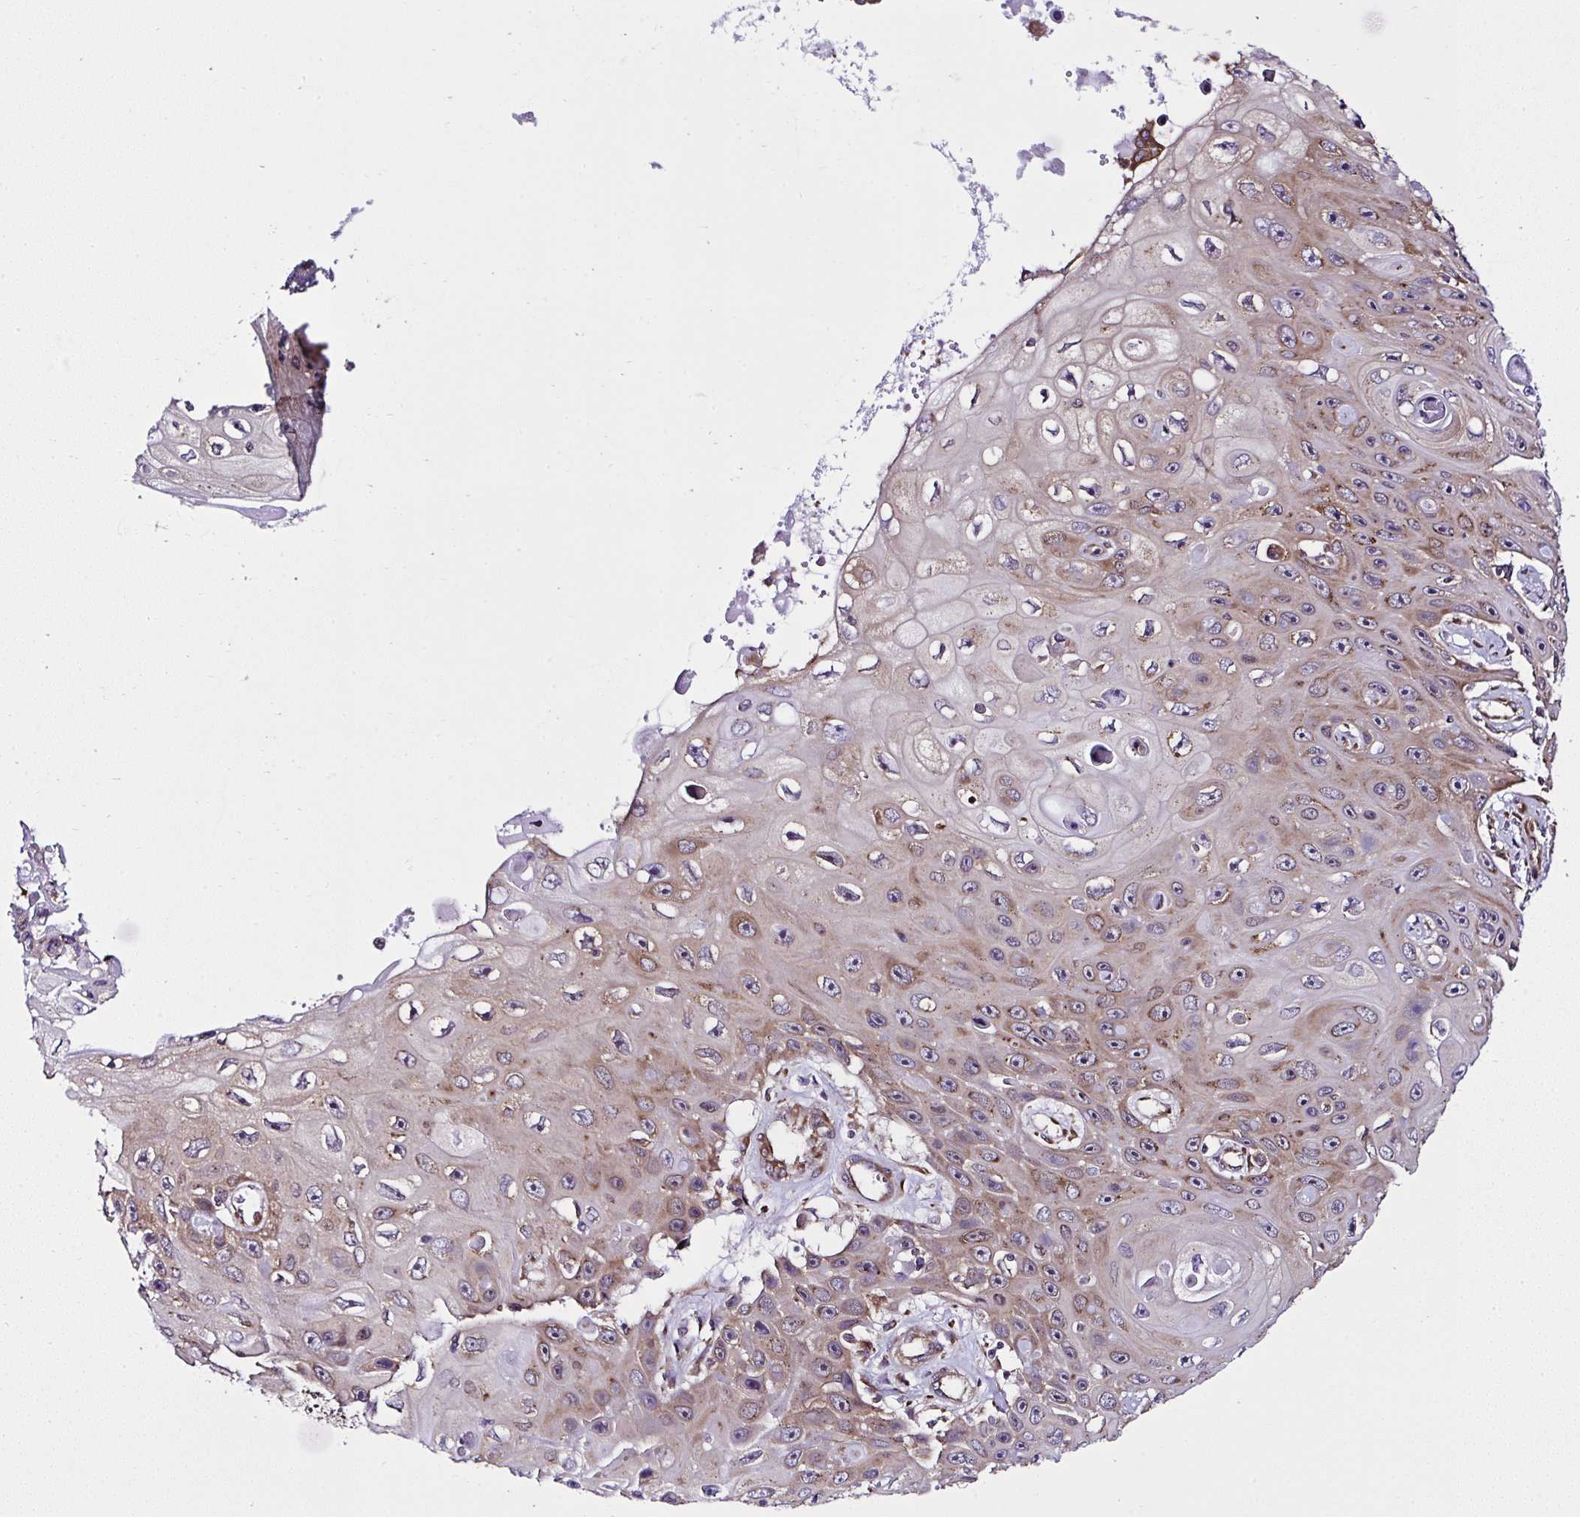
{"staining": {"intensity": "moderate", "quantity": ">75%", "location": "cytoplasmic/membranous,nuclear"}, "tissue": "skin cancer", "cell_type": "Tumor cells", "image_type": "cancer", "snomed": [{"axis": "morphology", "description": "Squamous cell carcinoma, NOS"}, {"axis": "topography", "description": "Skin"}], "caption": "Protein staining of skin squamous cell carcinoma tissue reveals moderate cytoplasmic/membranous and nuclear staining in approximately >75% of tumor cells.", "gene": "RPS7", "patient": {"sex": "male", "age": 82}}